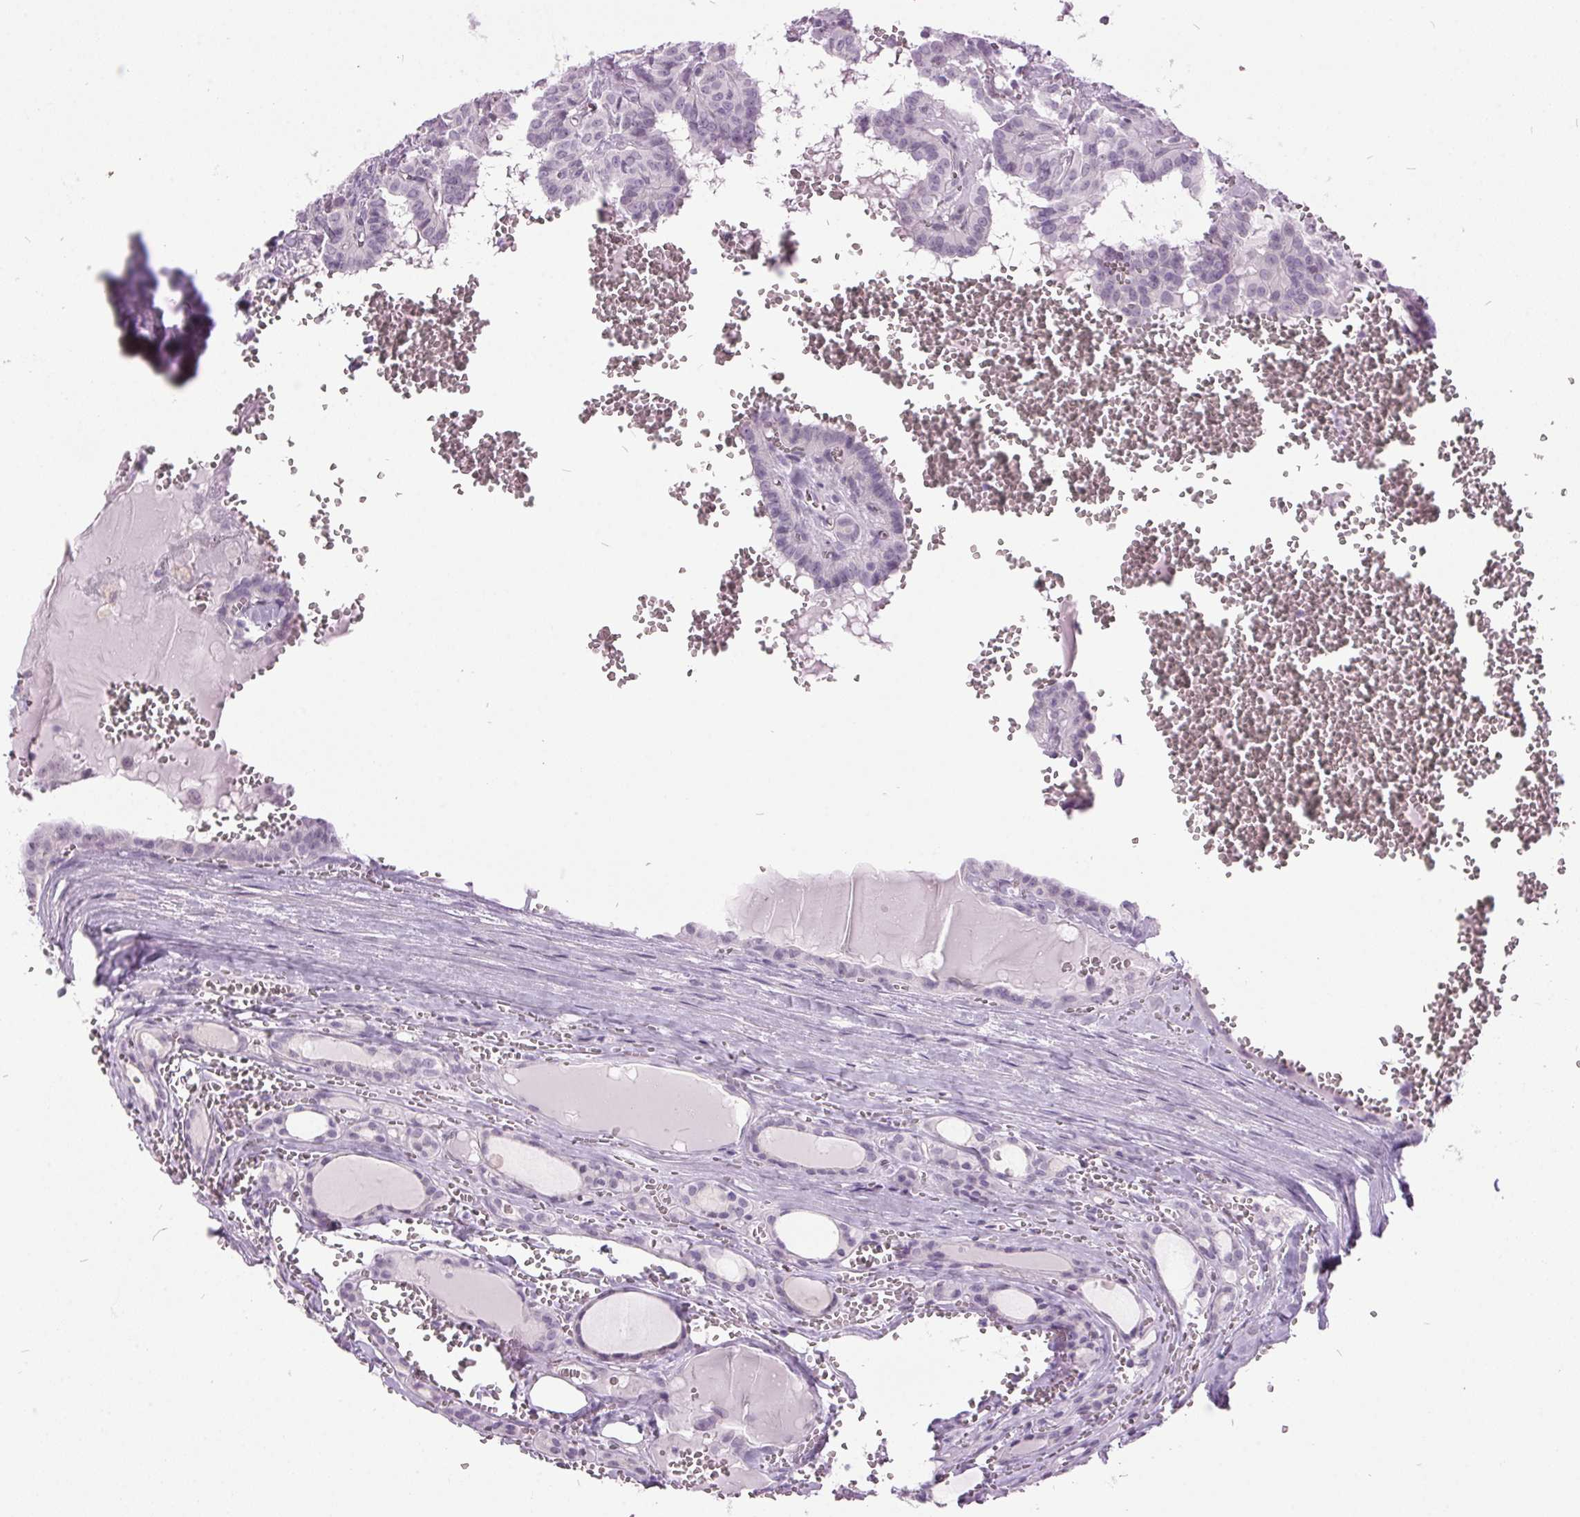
{"staining": {"intensity": "negative", "quantity": "none", "location": "none"}, "tissue": "thyroid cancer", "cell_type": "Tumor cells", "image_type": "cancer", "snomed": [{"axis": "morphology", "description": "Papillary adenocarcinoma, NOS"}, {"axis": "topography", "description": "Thyroid gland"}], "caption": "Human thyroid cancer (papillary adenocarcinoma) stained for a protein using immunohistochemistry (IHC) demonstrates no expression in tumor cells.", "gene": "ODAD2", "patient": {"sex": "female", "age": 21}}